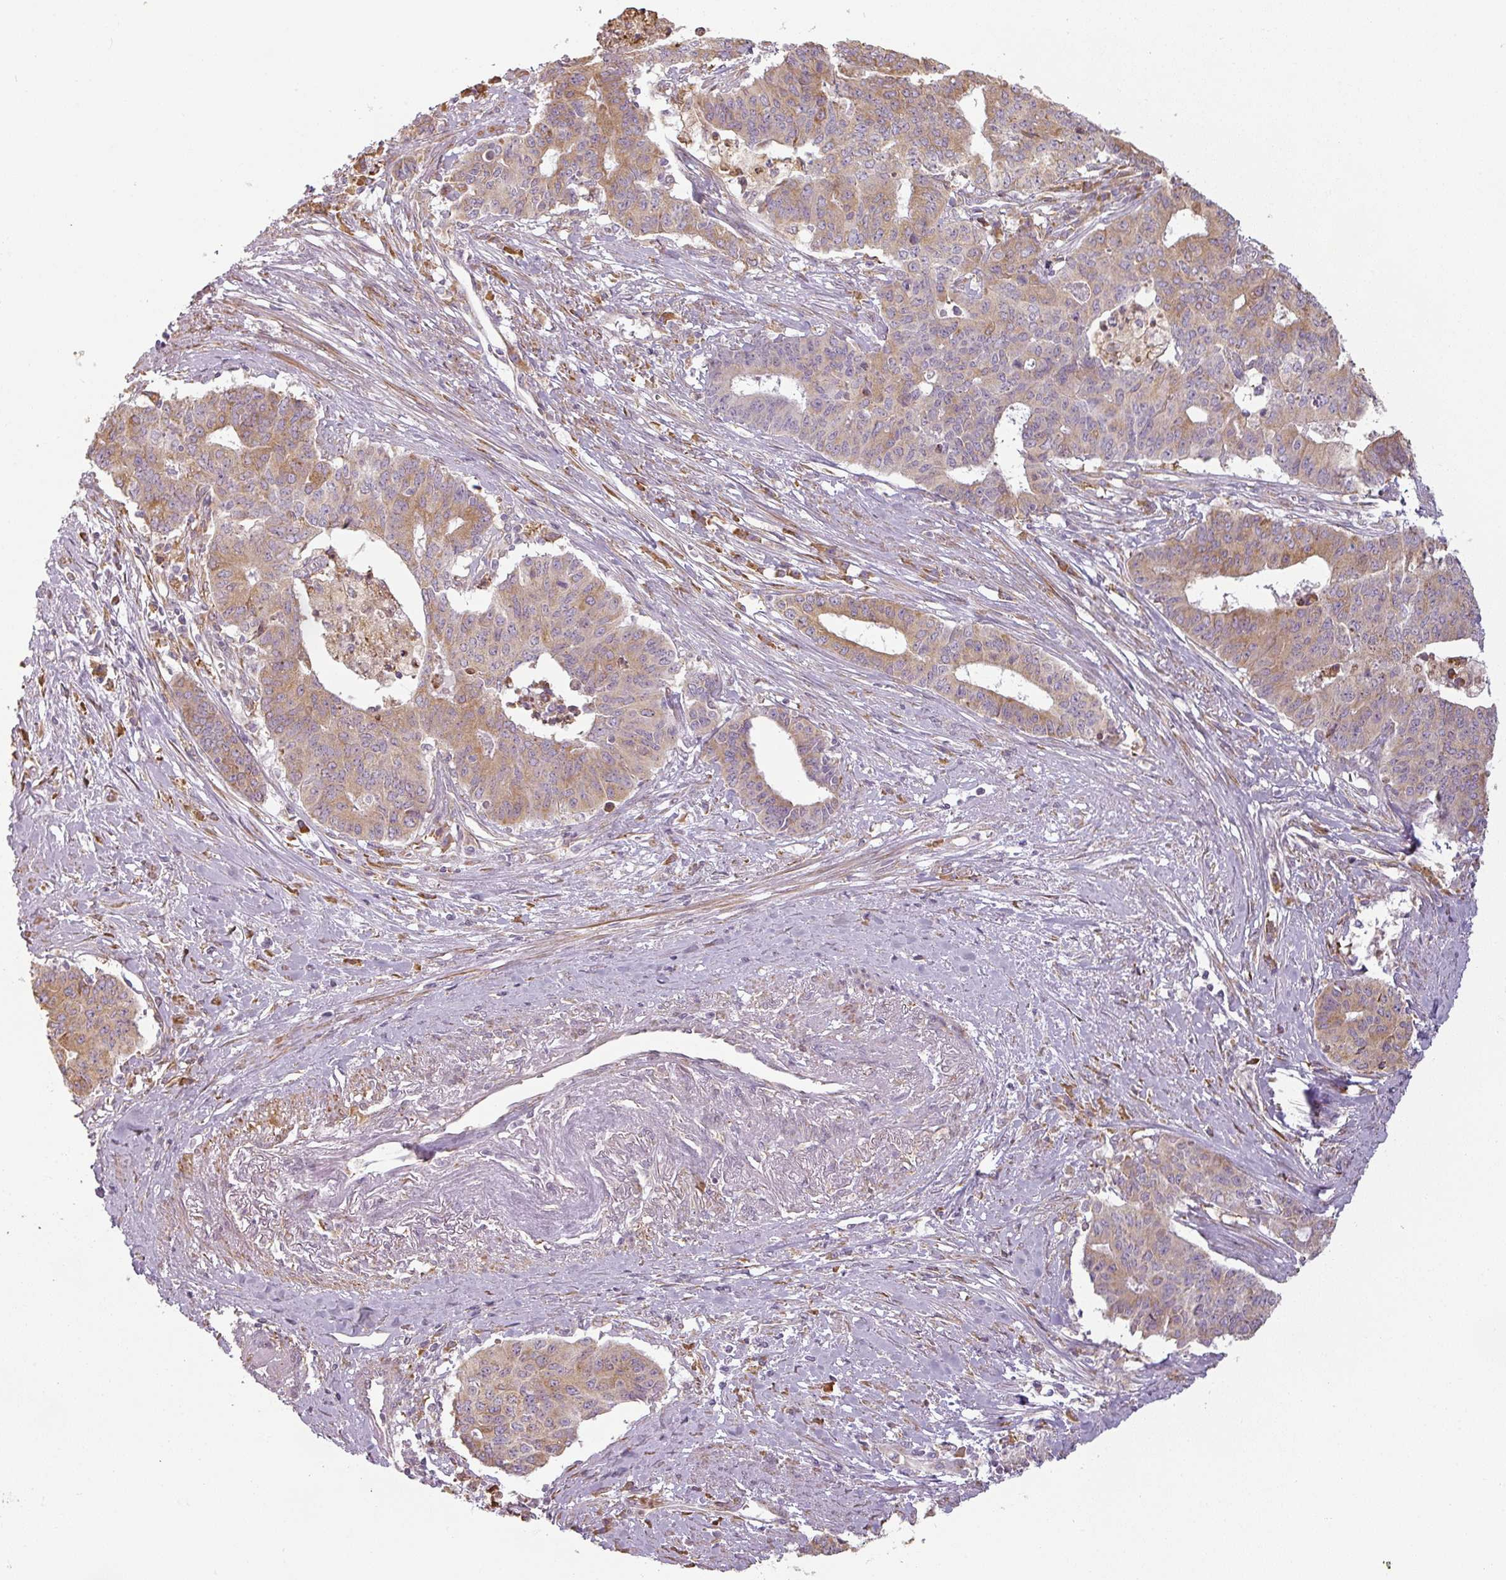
{"staining": {"intensity": "weak", "quantity": "25%-75%", "location": "cytoplasmic/membranous"}, "tissue": "endometrial cancer", "cell_type": "Tumor cells", "image_type": "cancer", "snomed": [{"axis": "morphology", "description": "Adenocarcinoma, NOS"}, {"axis": "topography", "description": "Endometrium"}], "caption": "Human endometrial adenocarcinoma stained with a brown dye demonstrates weak cytoplasmic/membranous positive positivity in approximately 25%-75% of tumor cells.", "gene": "CCDC144A", "patient": {"sex": "female", "age": 59}}